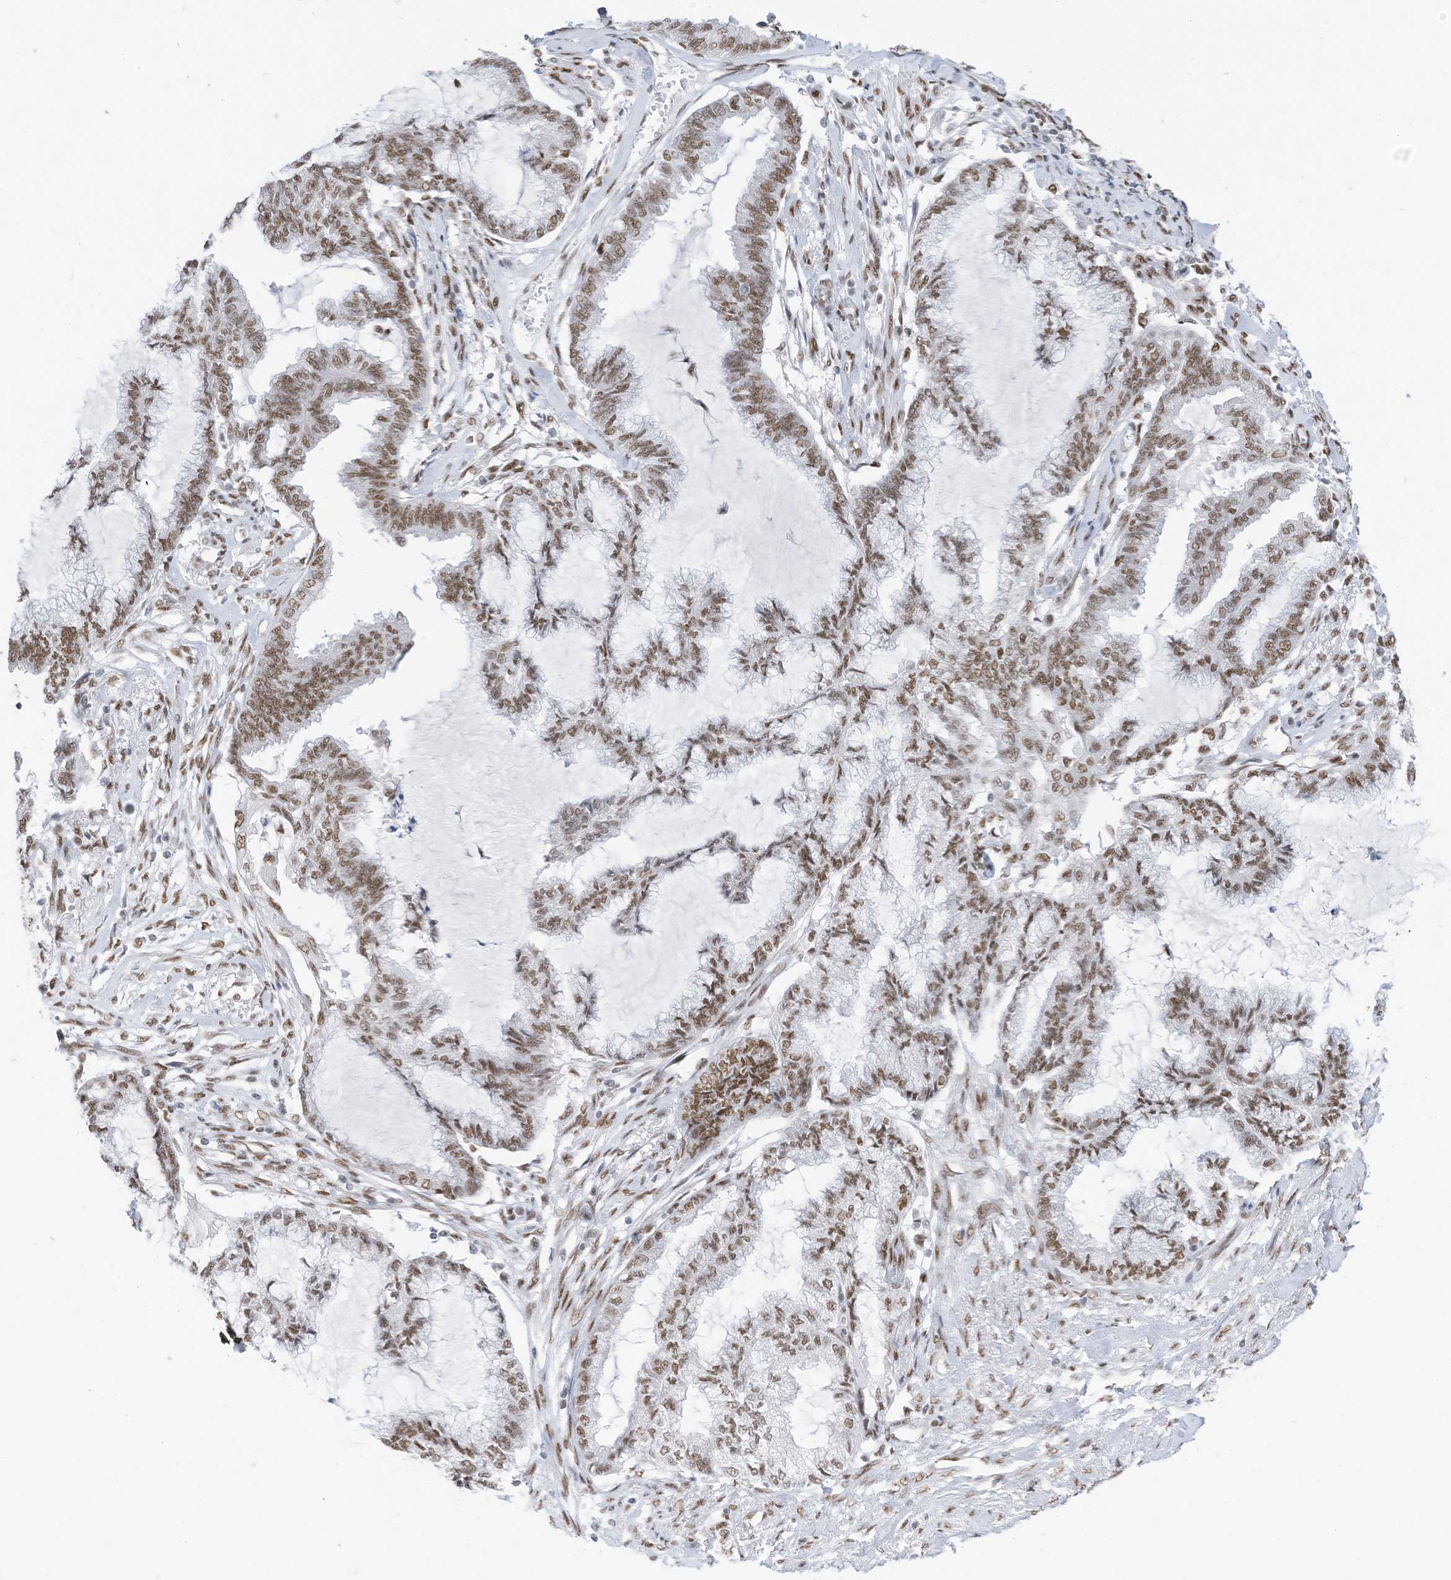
{"staining": {"intensity": "moderate", "quantity": ">75%", "location": "nuclear"}, "tissue": "endometrial cancer", "cell_type": "Tumor cells", "image_type": "cancer", "snomed": [{"axis": "morphology", "description": "Adenocarcinoma, NOS"}, {"axis": "topography", "description": "Endometrium"}], "caption": "Endometrial cancer (adenocarcinoma) was stained to show a protein in brown. There is medium levels of moderate nuclear expression in approximately >75% of tumor cells. The protein of interest is stained brown, and the nuclei are stained in blue (DAB (3,3'-diaminobenzidine) IHC with brightfield microscopy, high magnification).", "gene": "KHSRP", "patient": {"sex": "female", "age": 86}}